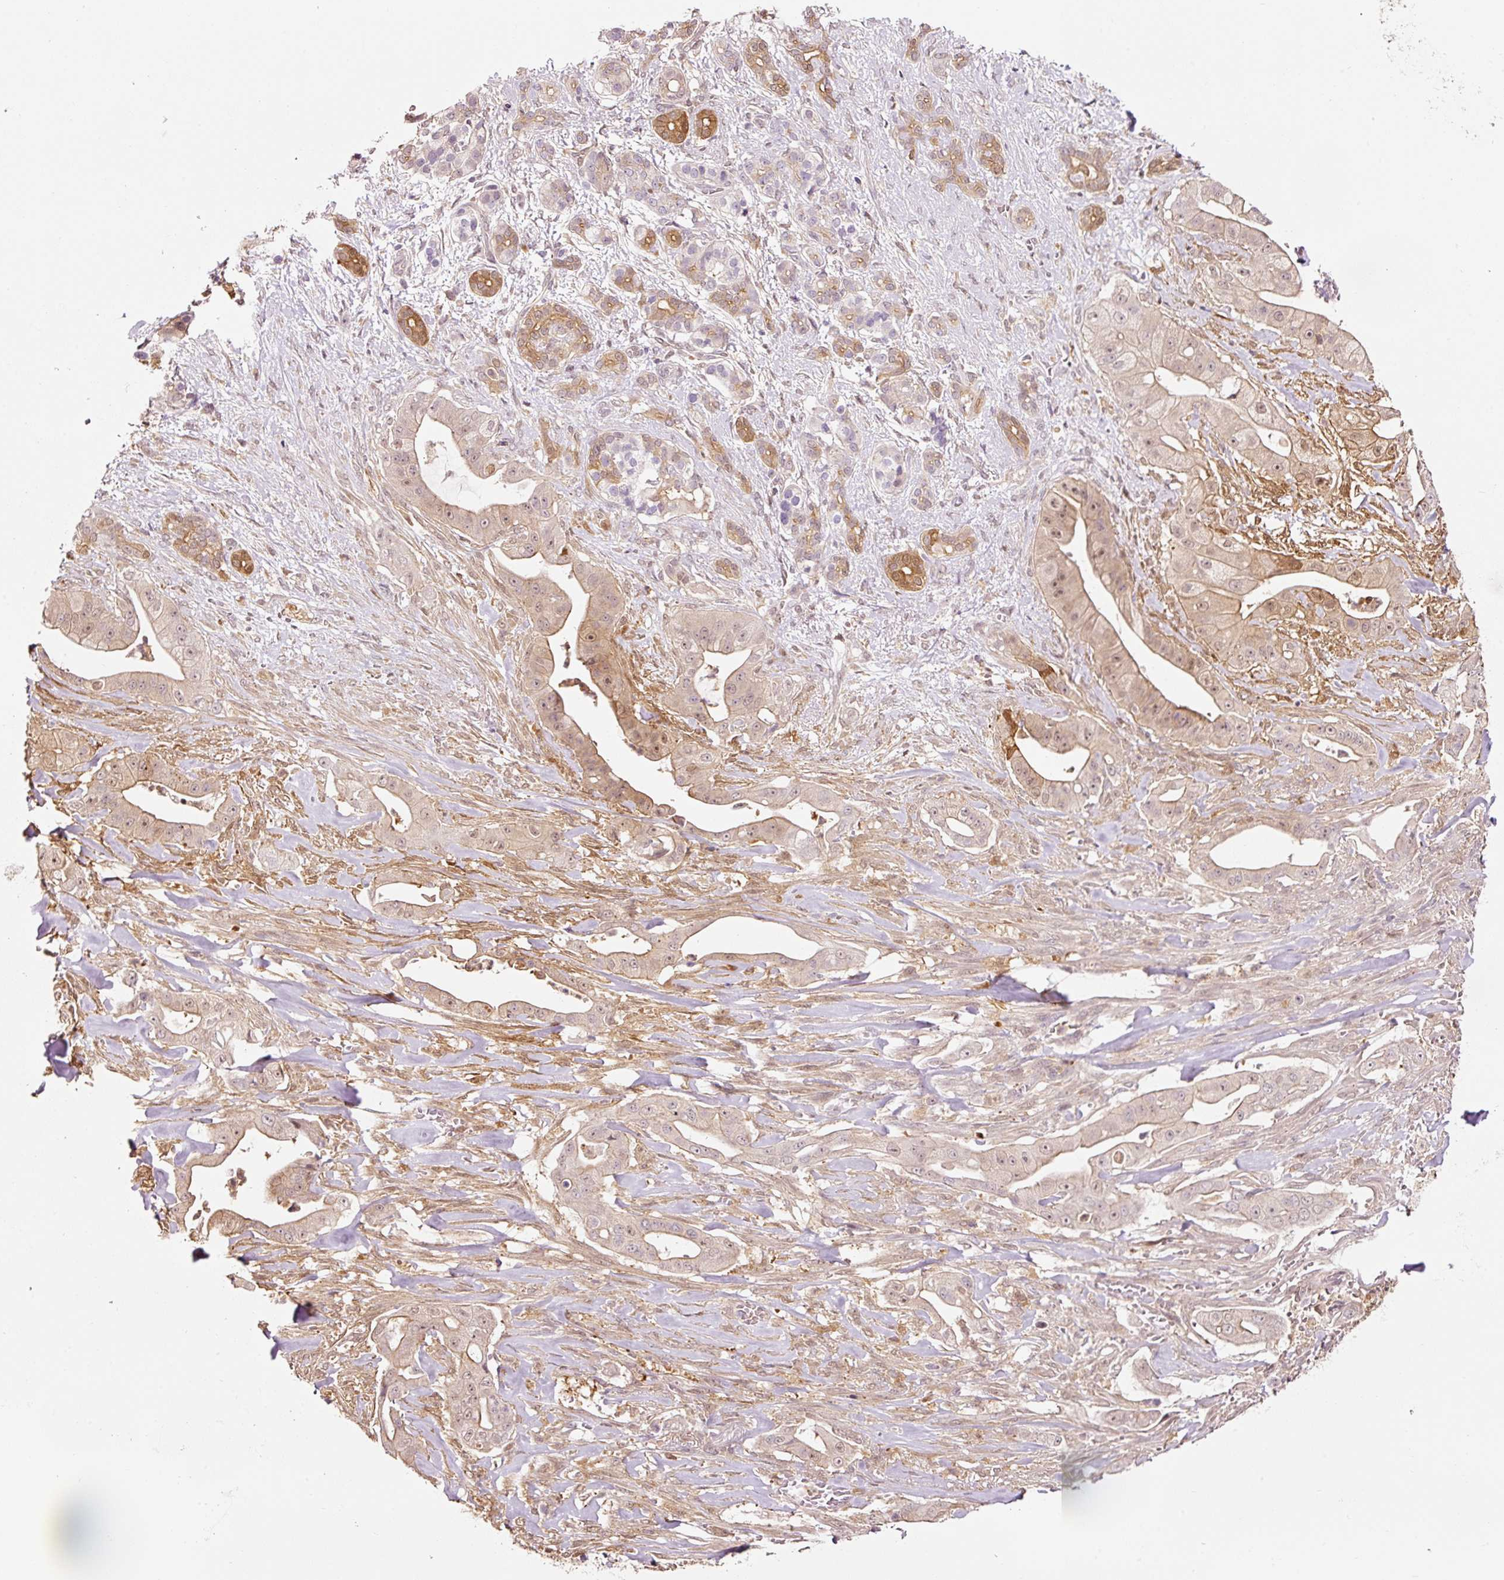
{"staining": {"intensity": "moderate", "quantity": "25%-75%", "location": "cytoplasmic/membranous,nuclear"}, "tissue": "pancreatic cancer", "cell_type": "Tumor cells", "image_type": "cancer", "snomed": [{"axis": "morphology", "description": "Adenocarcinoma, NOS"}, {"axis": "topography", "description": "Pancreas"}], "caption": "Immunohistochemistry (IHC) (DAB) staining of pancreatic cancer reveals moderate cytoplasmic/membranous and nuclear protein positivity in approximately 25%-75% of tumor cells.", "gene": "FBXL14", "patient": {"sex": "male", "age": 57}}